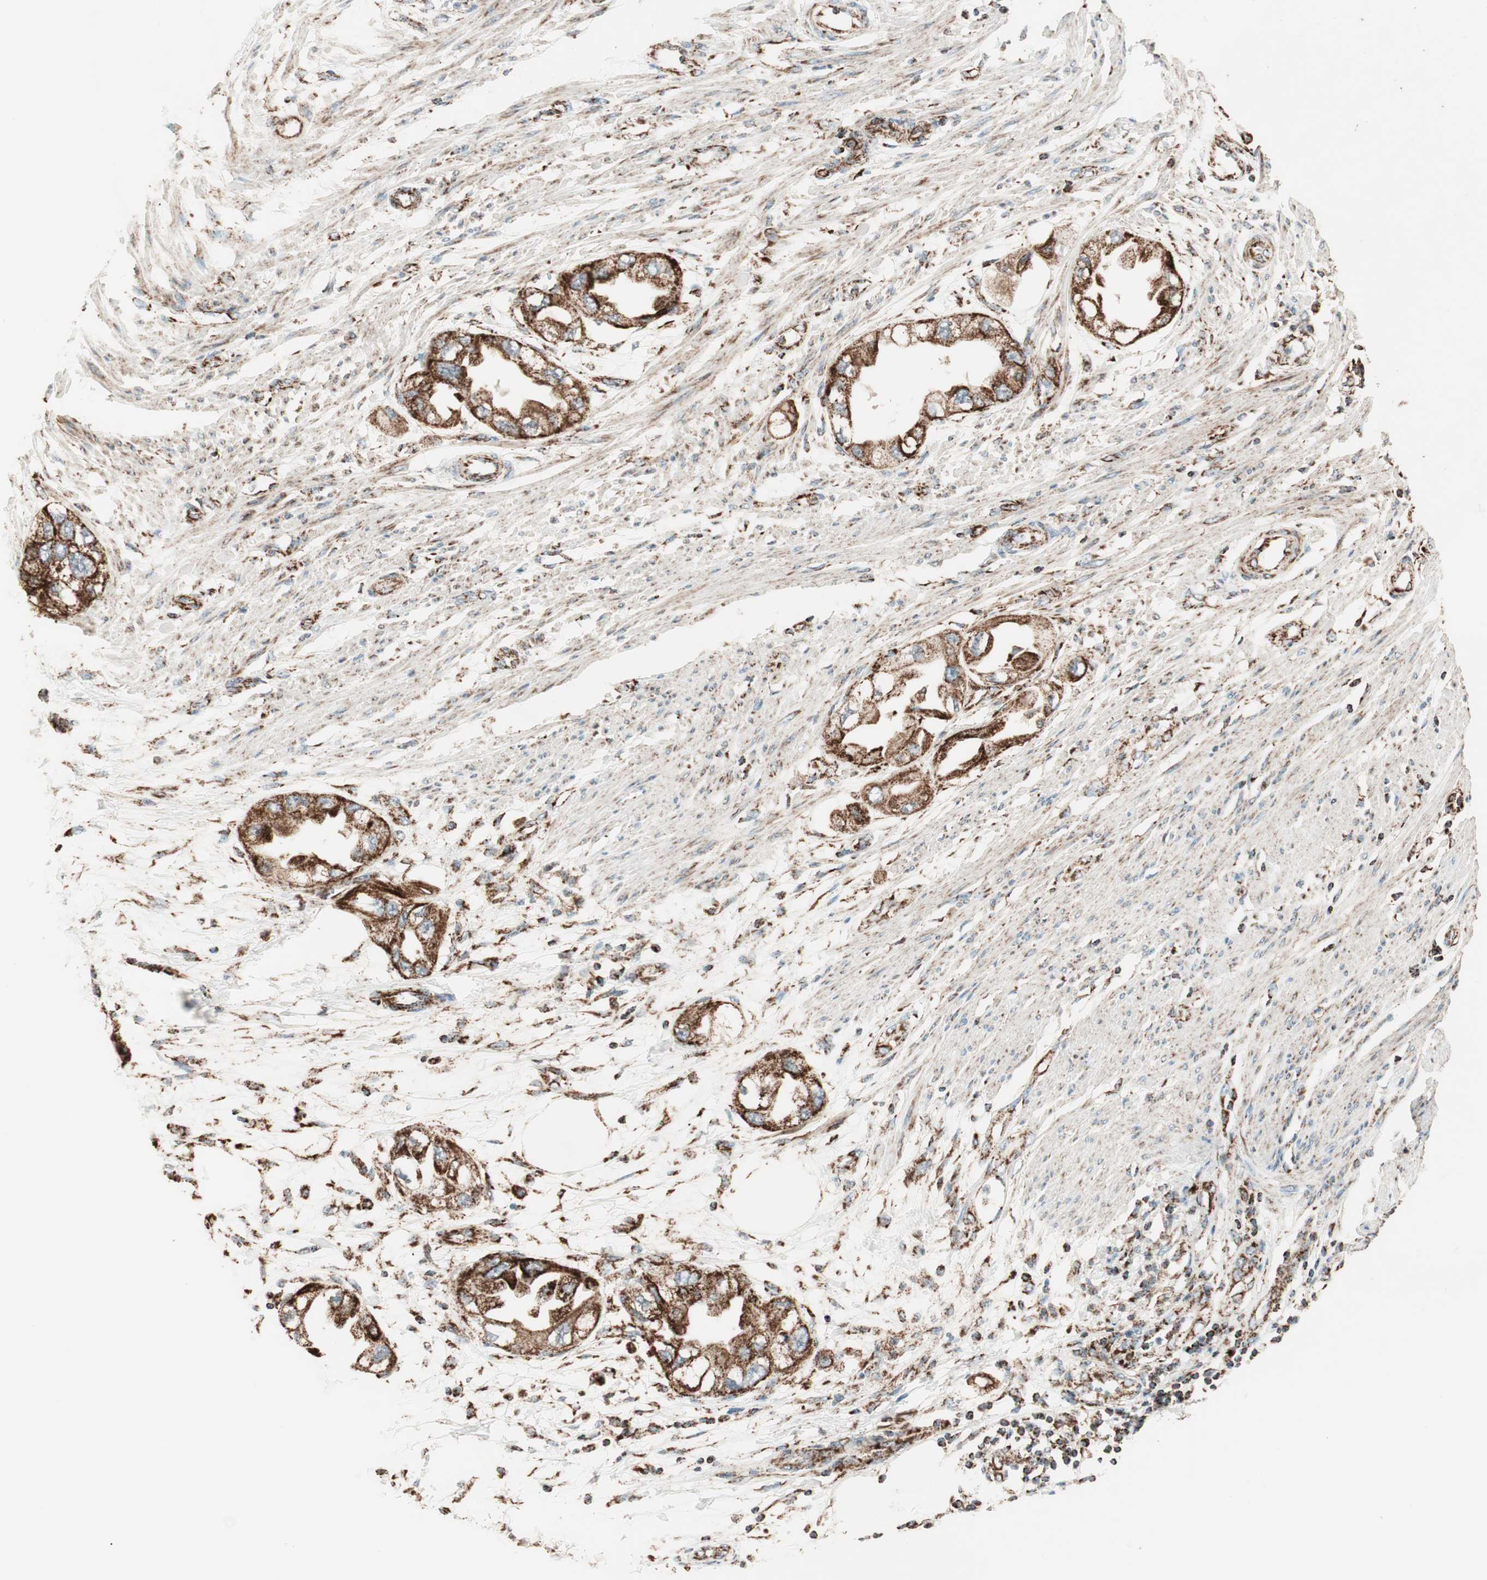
{"staining": {"intensity": "strong", "quantity": ">75%", "location": "cytoplasmic/membranous"}, "tissue": "endometrial cancer", "cell_type": "Tumor cells", "image_type": "cancer", "snomed": [{"axis": "morphology", "description": "Adenocarcinoma, NOS"}, {"axis": "topography", "description": "Endometrium"}], "caption": "Immunohistochemical staining of endometrial adenocarcinoma demonstrates high levels of strong cytoplasmic/membranous positivity in about >75% of tumor cells.", "gene": "TOMM22", "patient": {"sex": "female", "age": 67}}